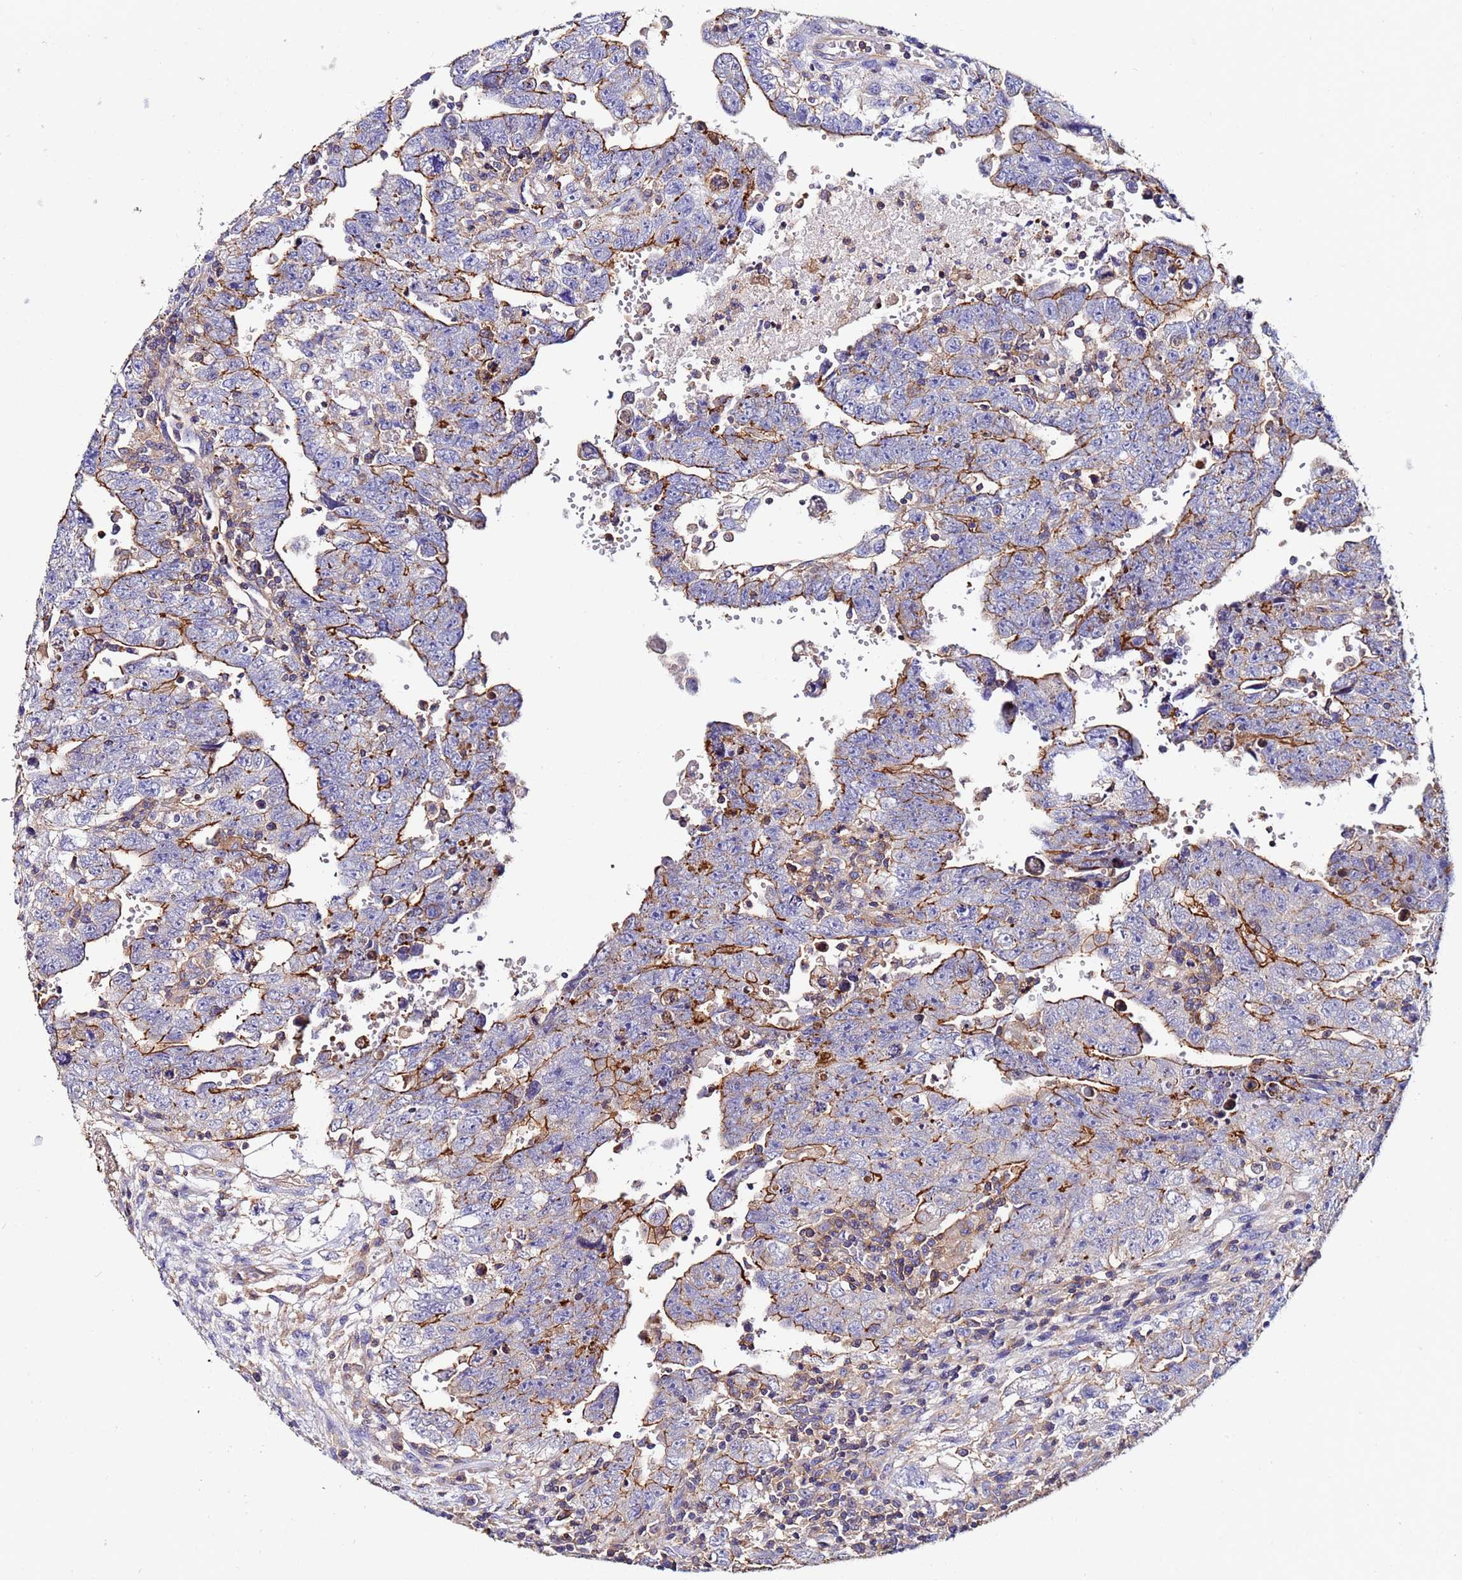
{"staining": {"intensity": "moderate", "quantity": "25%-75%", "location": "cytoplasmic/membranous"}, "tissue": "testis cancer", "cell_type": "Tumor cells", "image_type": "cancer", "snomed": [{"axis": "morphology", "description": "Carcinoma, Embryonal, NOS"}, {"axis": "topography", "description": "Testis"}], "caption": "A brown stain shows moderate cytoplasmic/membranous positivity of a protein in human testis cancer (embryonal carcinoma) tumor cells. Nuclei are stained in blue.", "gene": "POTEE", "patient": {"sex": "male", "age": 28}}